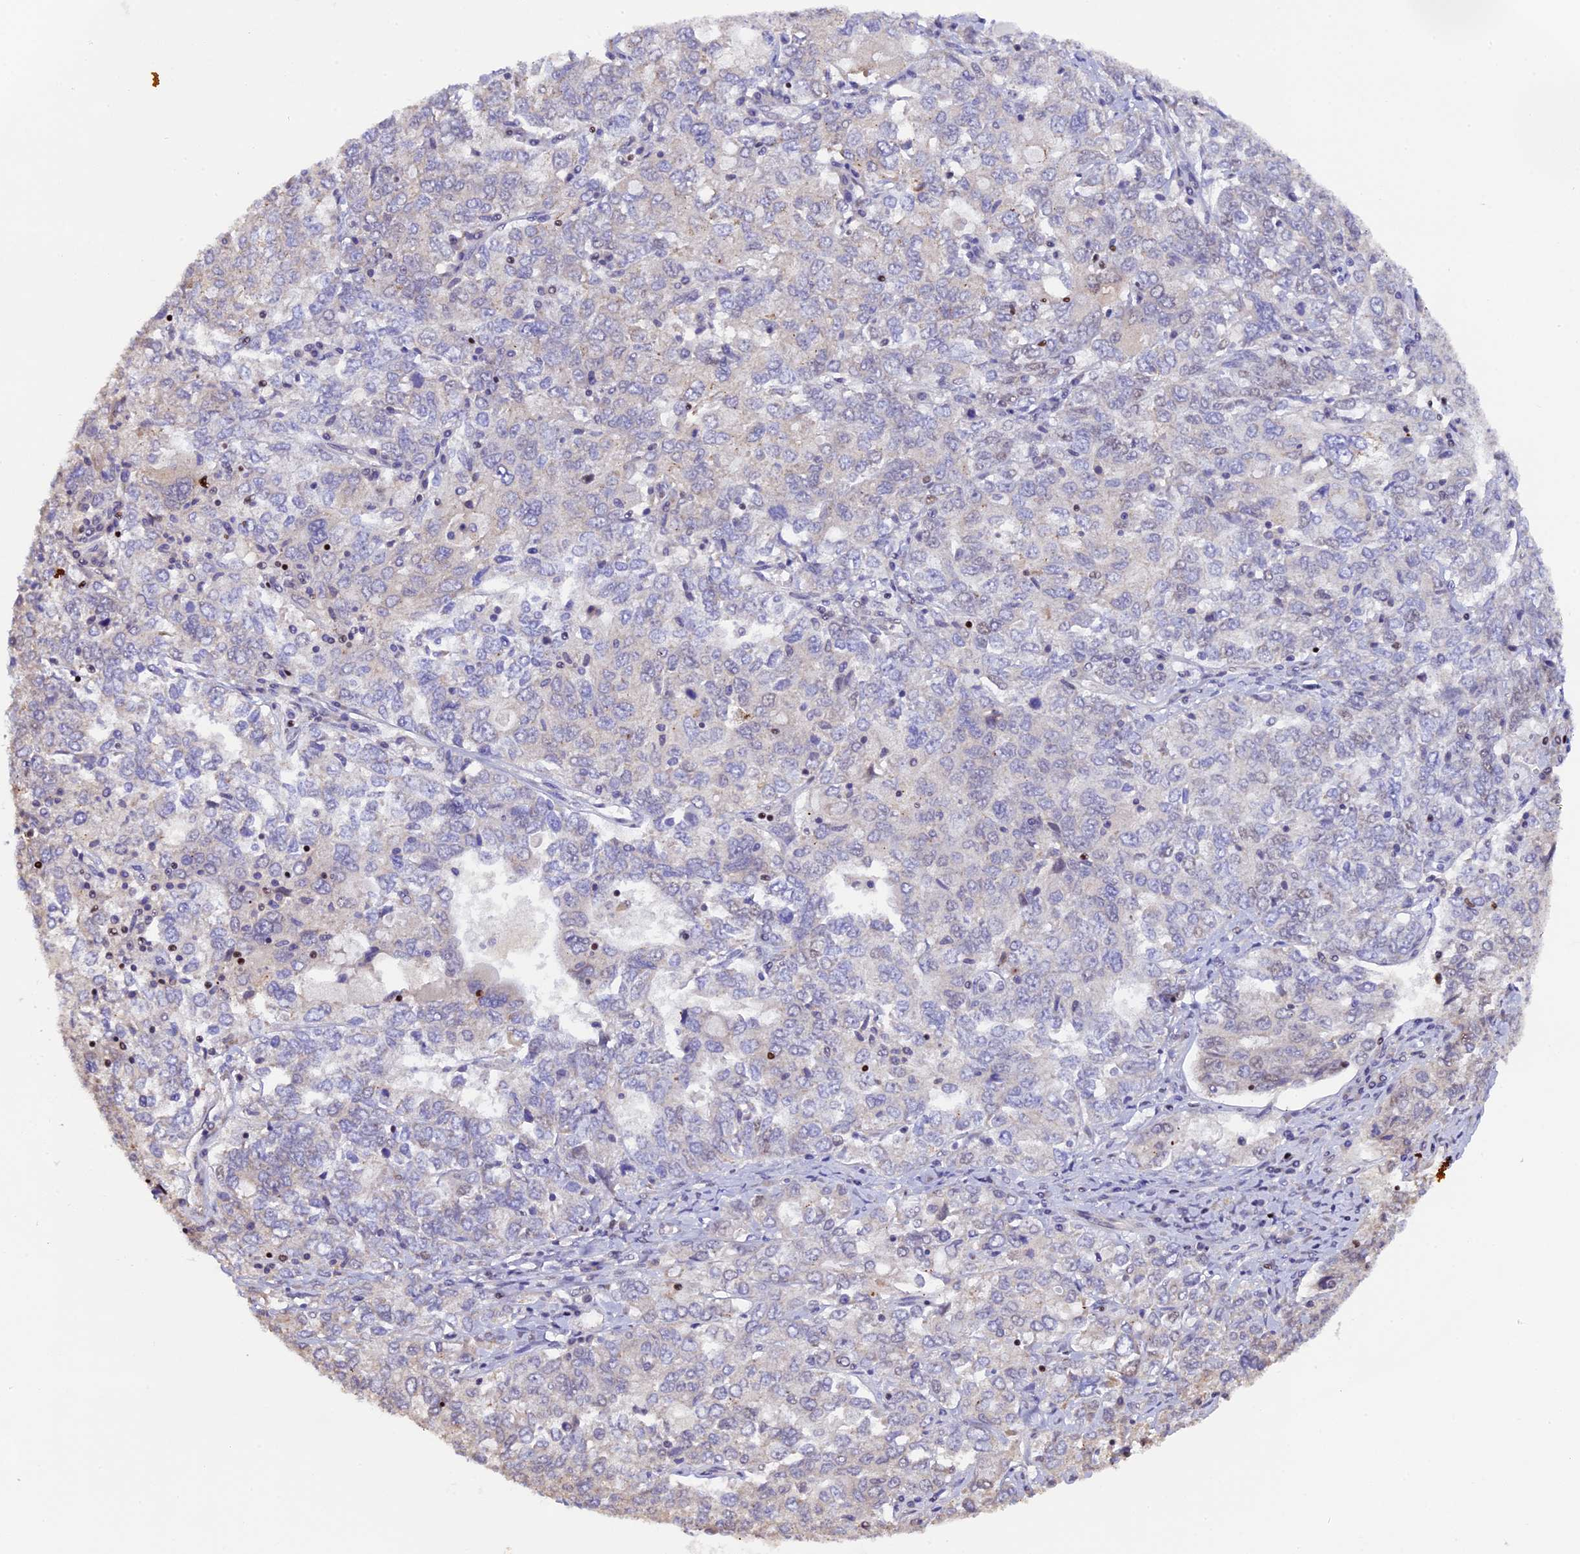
{"staining": {"intensity": "negative", "quantity": "none", "location": "none"}, "tissue": "ovarian cancer", "cell_type": "Tumor cells", "image_type": "cancer", "snomed": [{"axis": "morphology", "description": "Carcinoma, endometroid"}, {"axis": "topography", "description": "Ovary"}], "caption": "Human endometroid carcinoma (ovarian) stained for a protein using immunohistochemistry (IHC) exhibits no staining in tumor cells.", "gene": "SP4", "patient": {"sex": "female", "age": 62}}